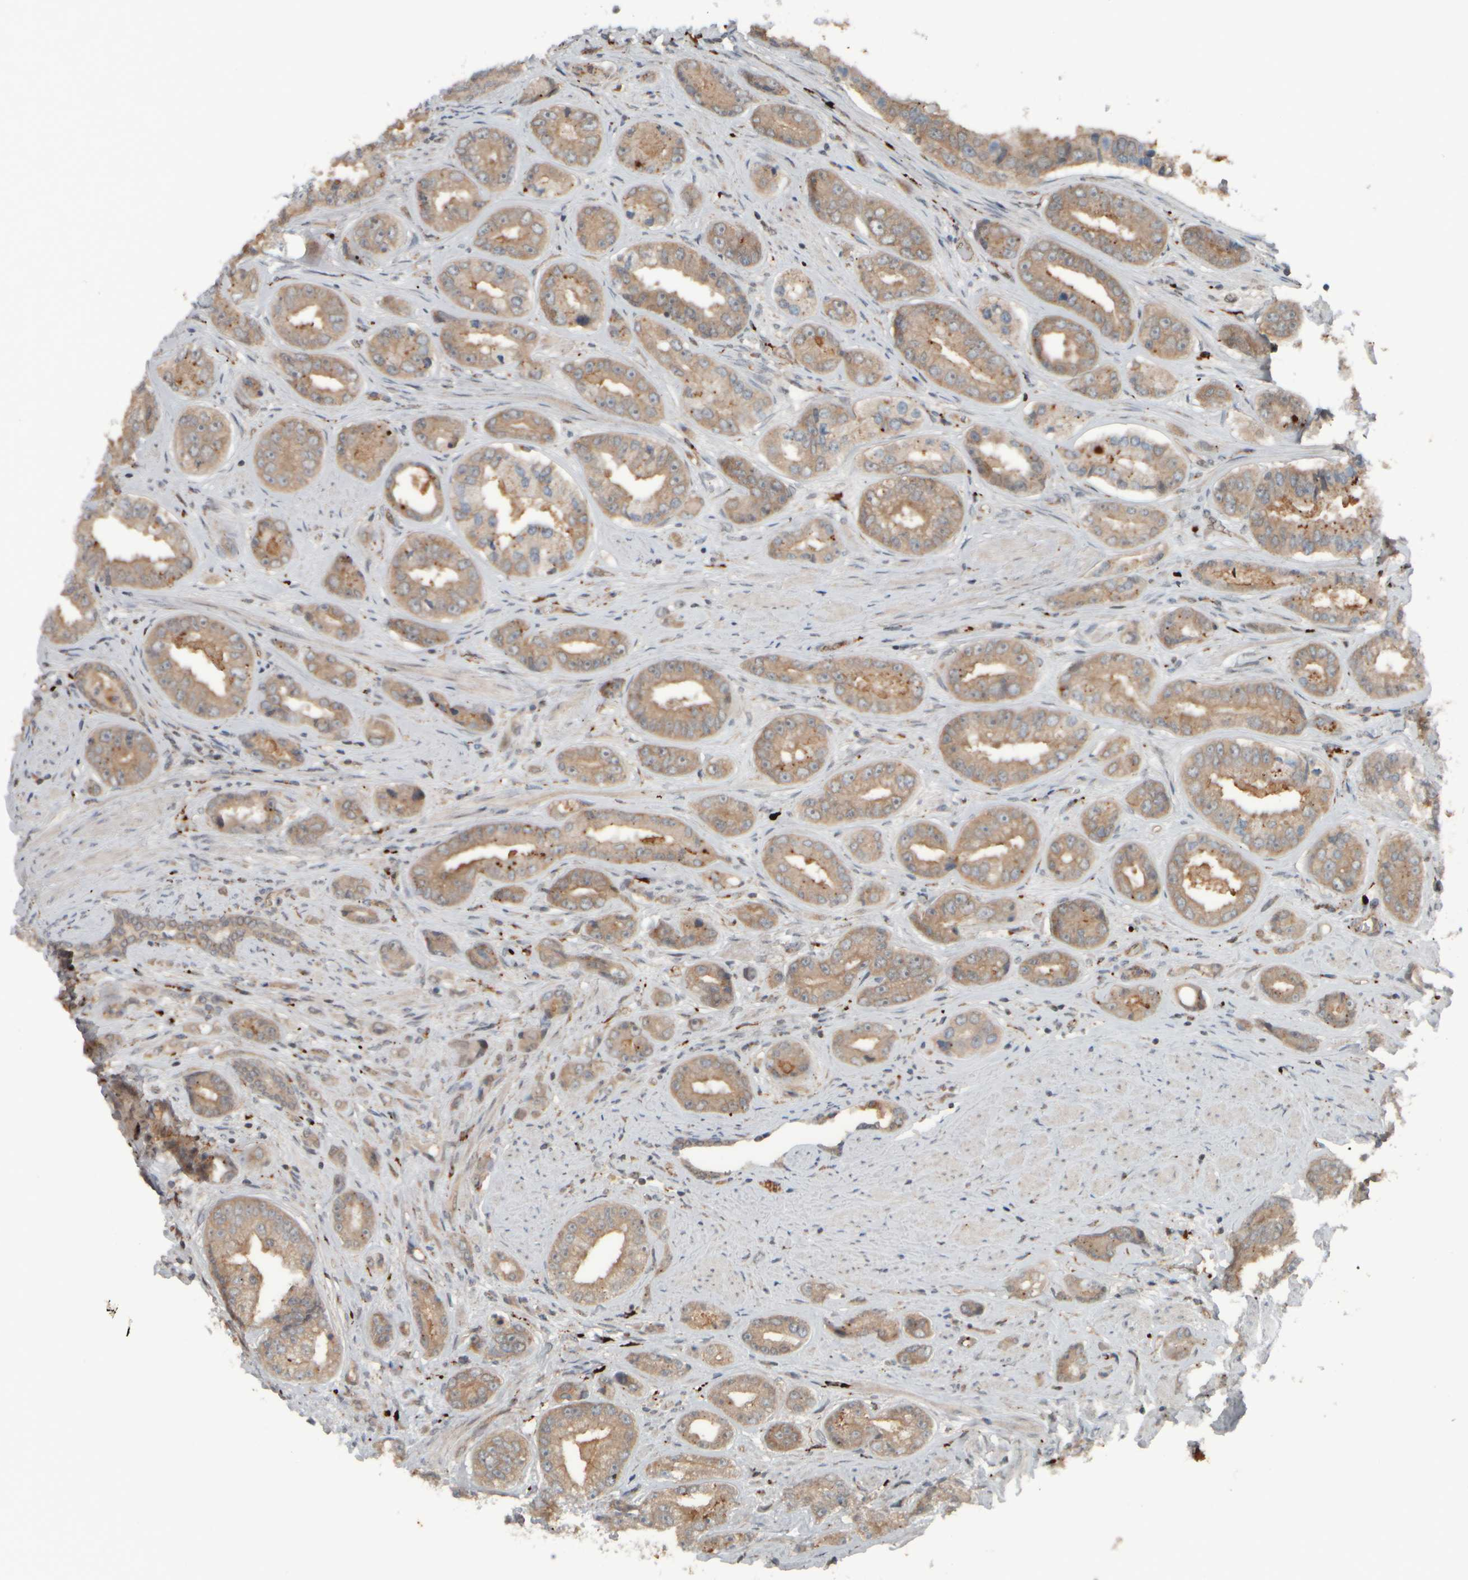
{"staining": {"intensity": "moderate", "quantity": ">75%", "location": "cytoplasmic/membranous"}, "tissue": "prostate cancer", "cell_type": "Tumor cells", "image_type": "cancer", "snomed": [{"axis": "morphology", "description": "Adenocarcinoma, High grade"}, {"axis": "topography", "description": "Prostate"}], "caption": "Human prostate cancer stained with a brown dye shows moderate cytoplasmic/membranous positive positivity in about >75% of tumor cells.", "gene": "GIGYF1", "patient": {"sex": "male", "age": 61}}